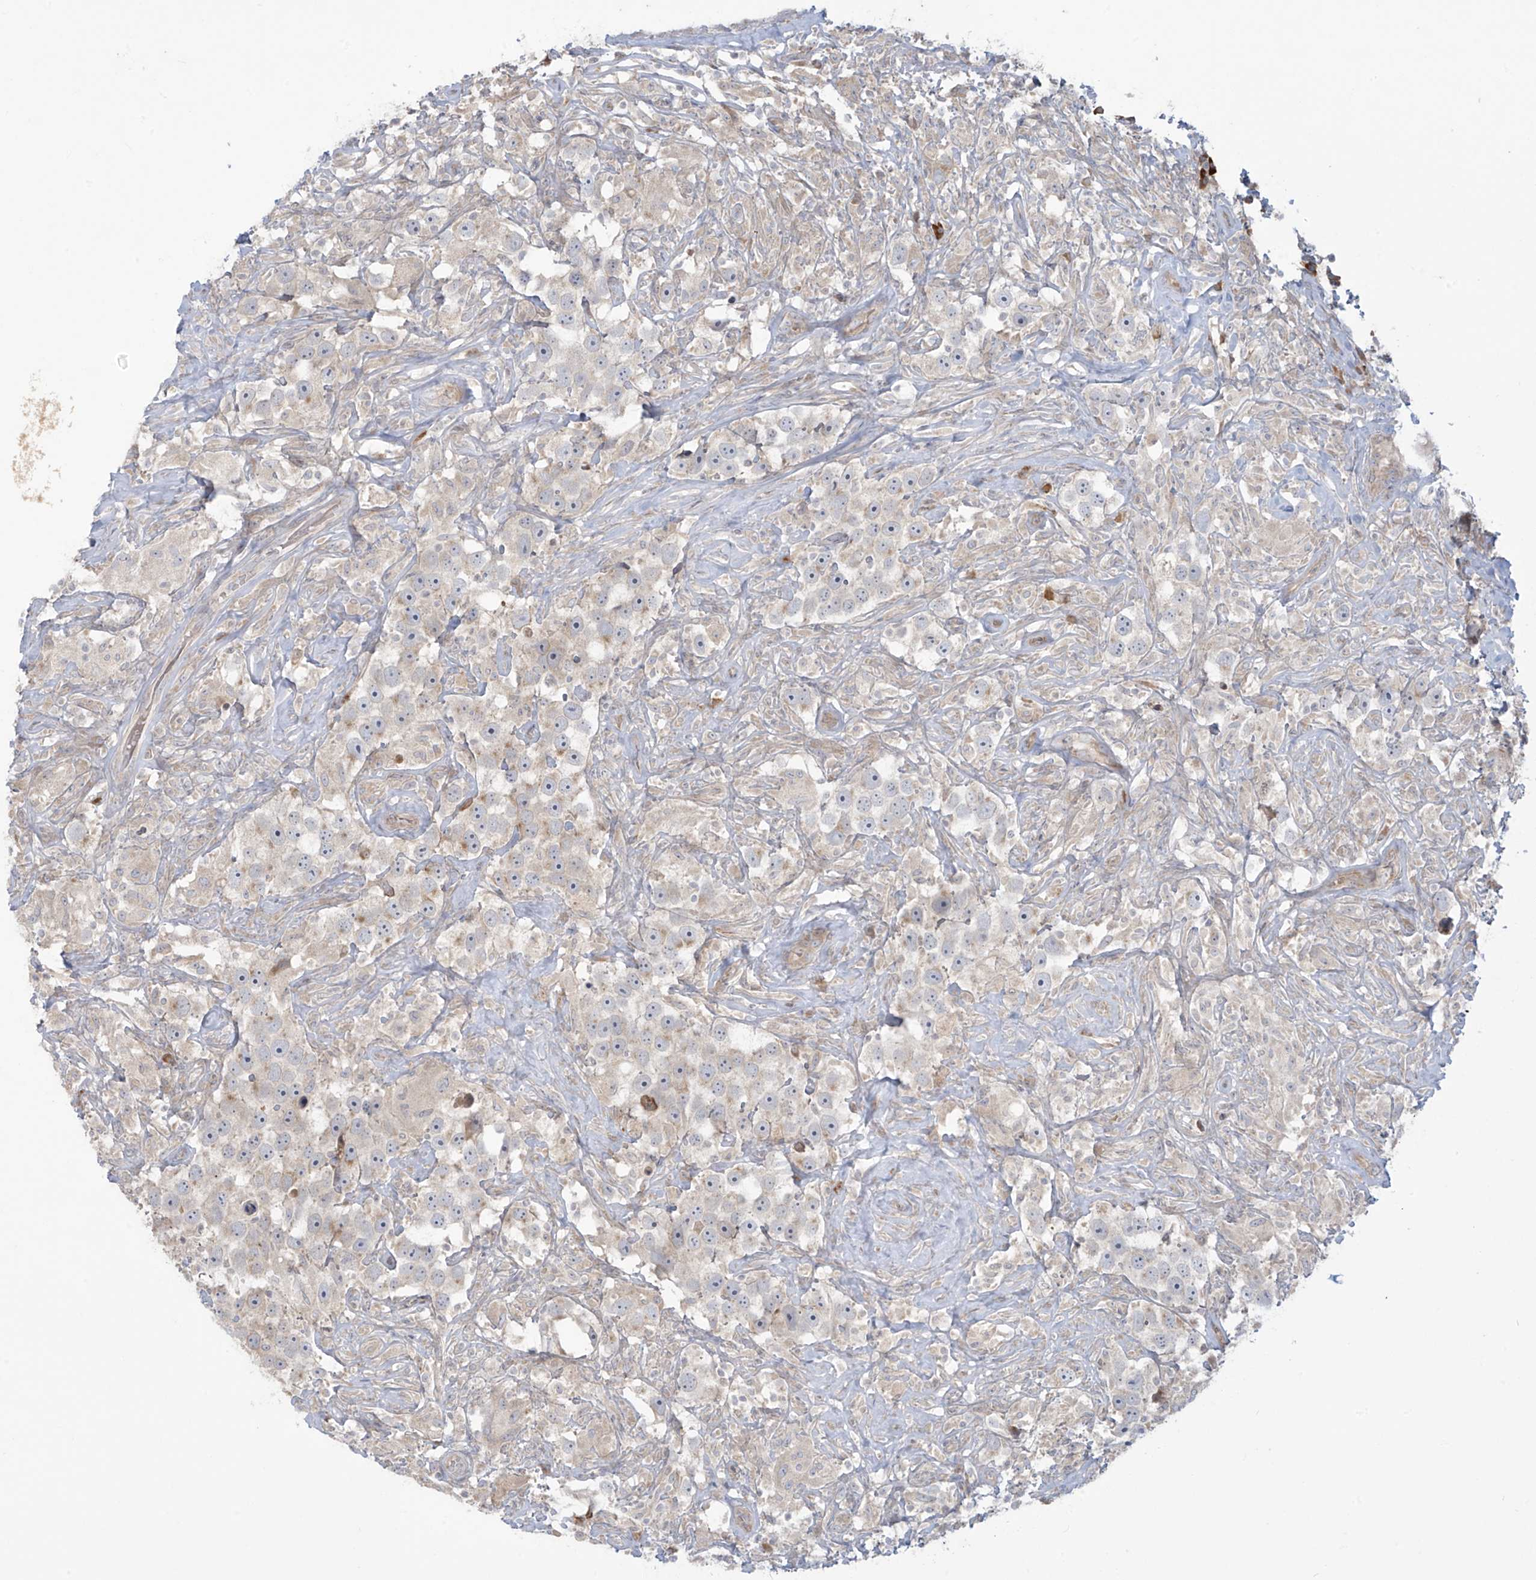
{"staining": {"intensity": "negative", "quantity": "none", "location": "none"}, "tissue": "testis cancer", "cell_type": "Tumor cells", "image_type": "cancer", "snomed": [{"axis": "morphology", "description": "Seminoma, NOS"}, {"axis": "topography", "description": "Testis"}], "caption": "Immunohistochemical staining of human testis cancer exhibits no significant staining in tumor cells.", "gene": "PPAT", "patient": {"sex": "male", "age": 49}}